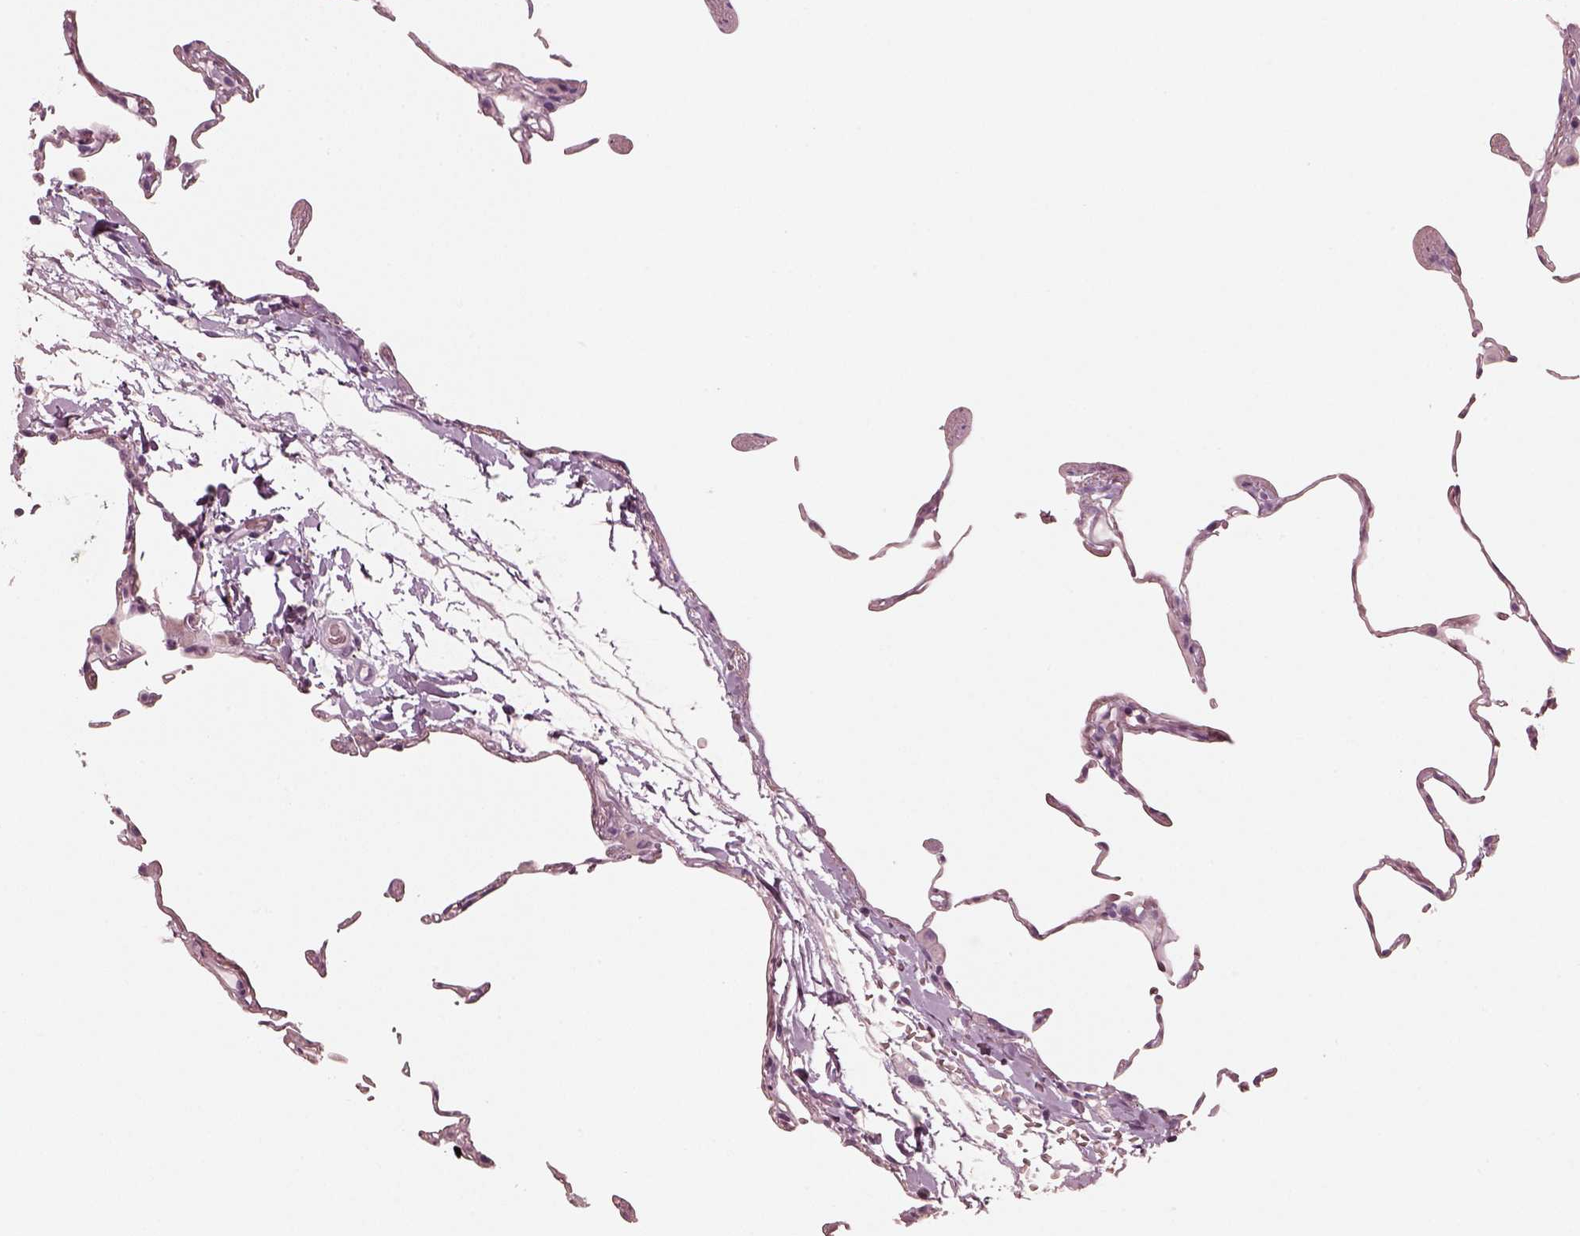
{"staining": {"intensity": "negative", "quantity": "none", "location": "none"}, "tissue": "lung", "cell_type": "Alveolar cells", "image_type": "normal", "snomed": [{"axis": "morphology", "description": "Normal tissue, NOS"}, {"axis": "topography", "description": "Lung"}], "caption": "This photomicrograph is of unremarkable lung stained with immunohistochemistry to label a protein in brown with the nuclei are counter-stained blue. There is no positivity in alveolar cells.", "gene": "R3HDML", "patient": {"sex": "female", "age": 57}}